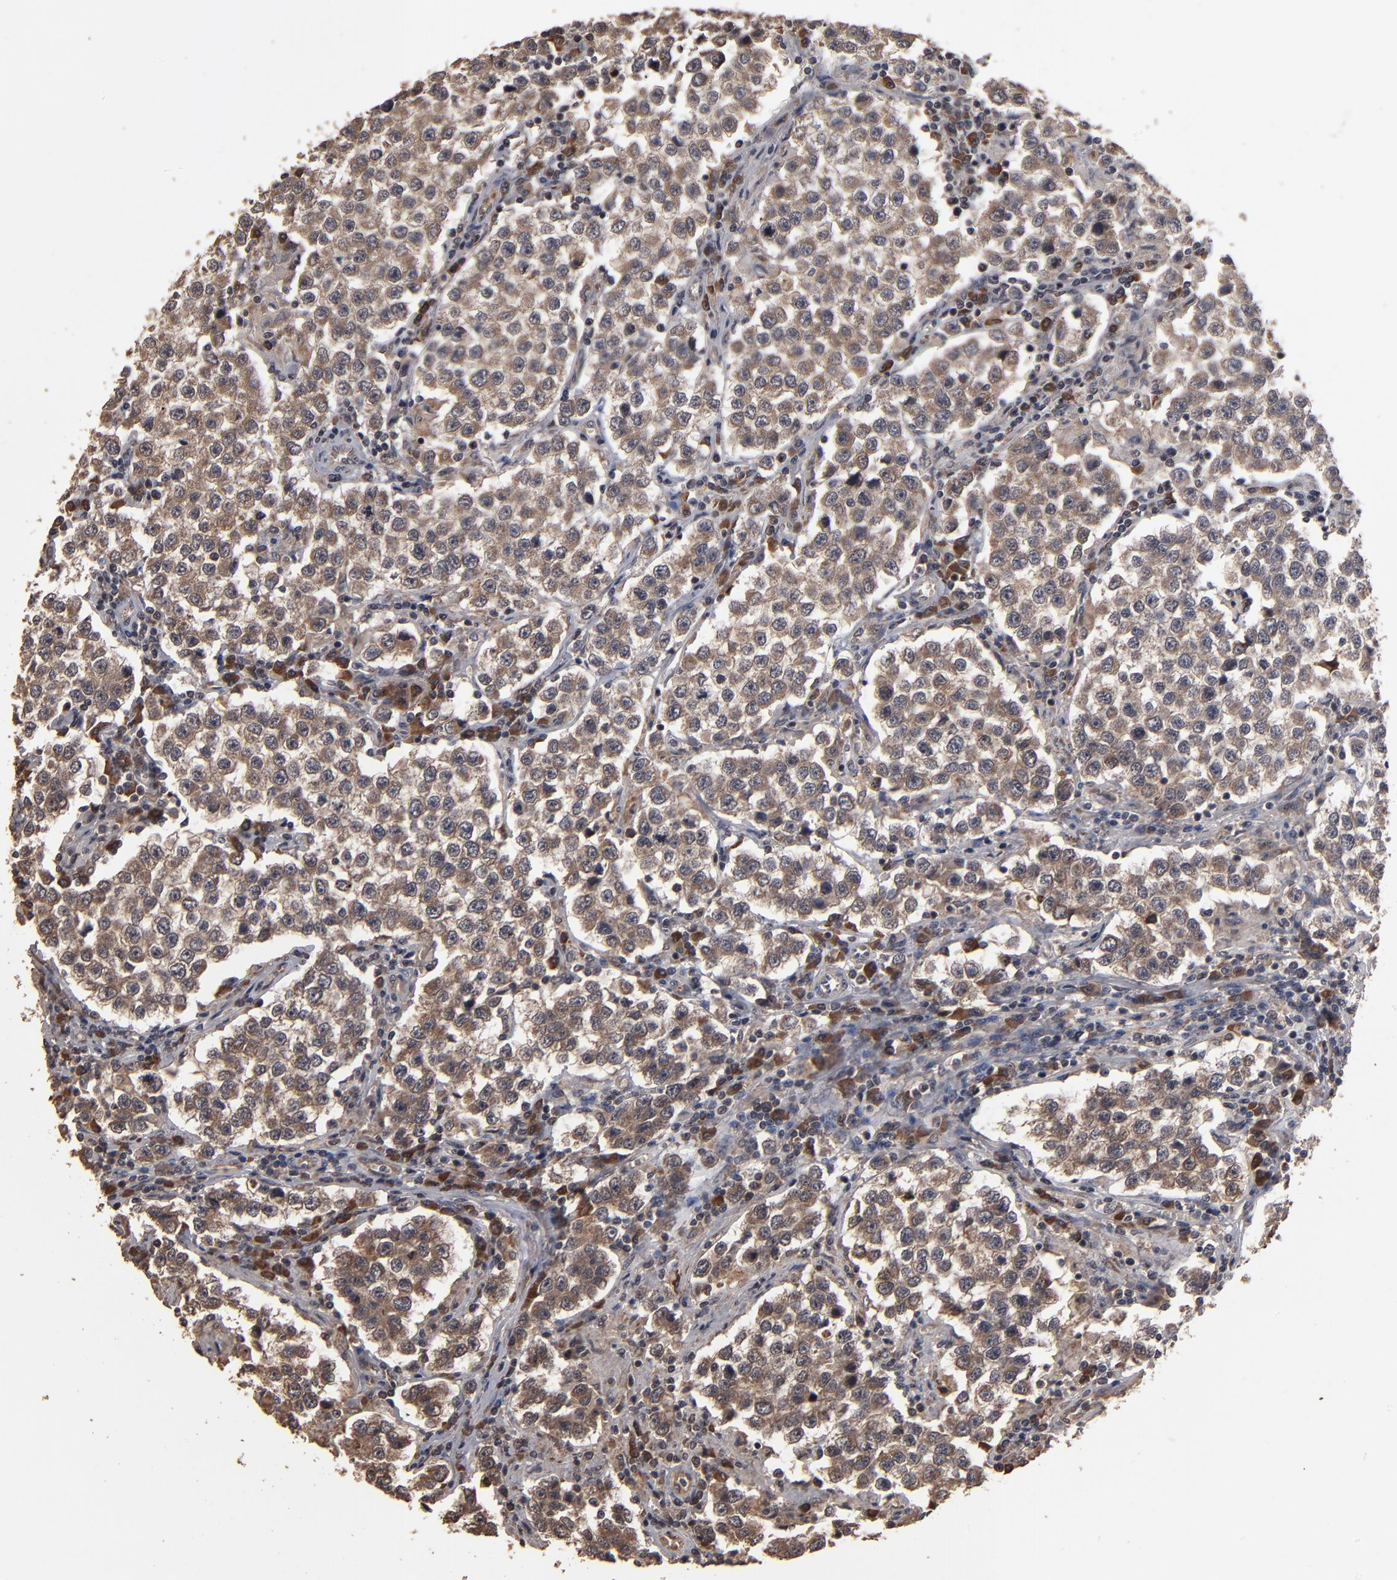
{"staining": {"intensity": "moderate", "quantity": ">75%", "location": "cytoplasmic/membranous,nuclear"}, "tissue": "testis cancer", "cell_type": "Tumor cells", "image_type": "cancer", "snomed": [{"axis": "morphology", "description": "Seminoma, NOS"}, {"axis": "topography", "description": "Testis"}], "caption": "Testis cancer stained for a protein (brown) reveals moderate cytoplasmic/membranous and nuclear positive expression in about >75% of tumor cells.", "gene": "NXF2B", "patient": {"sex": "male", "age": 36}}